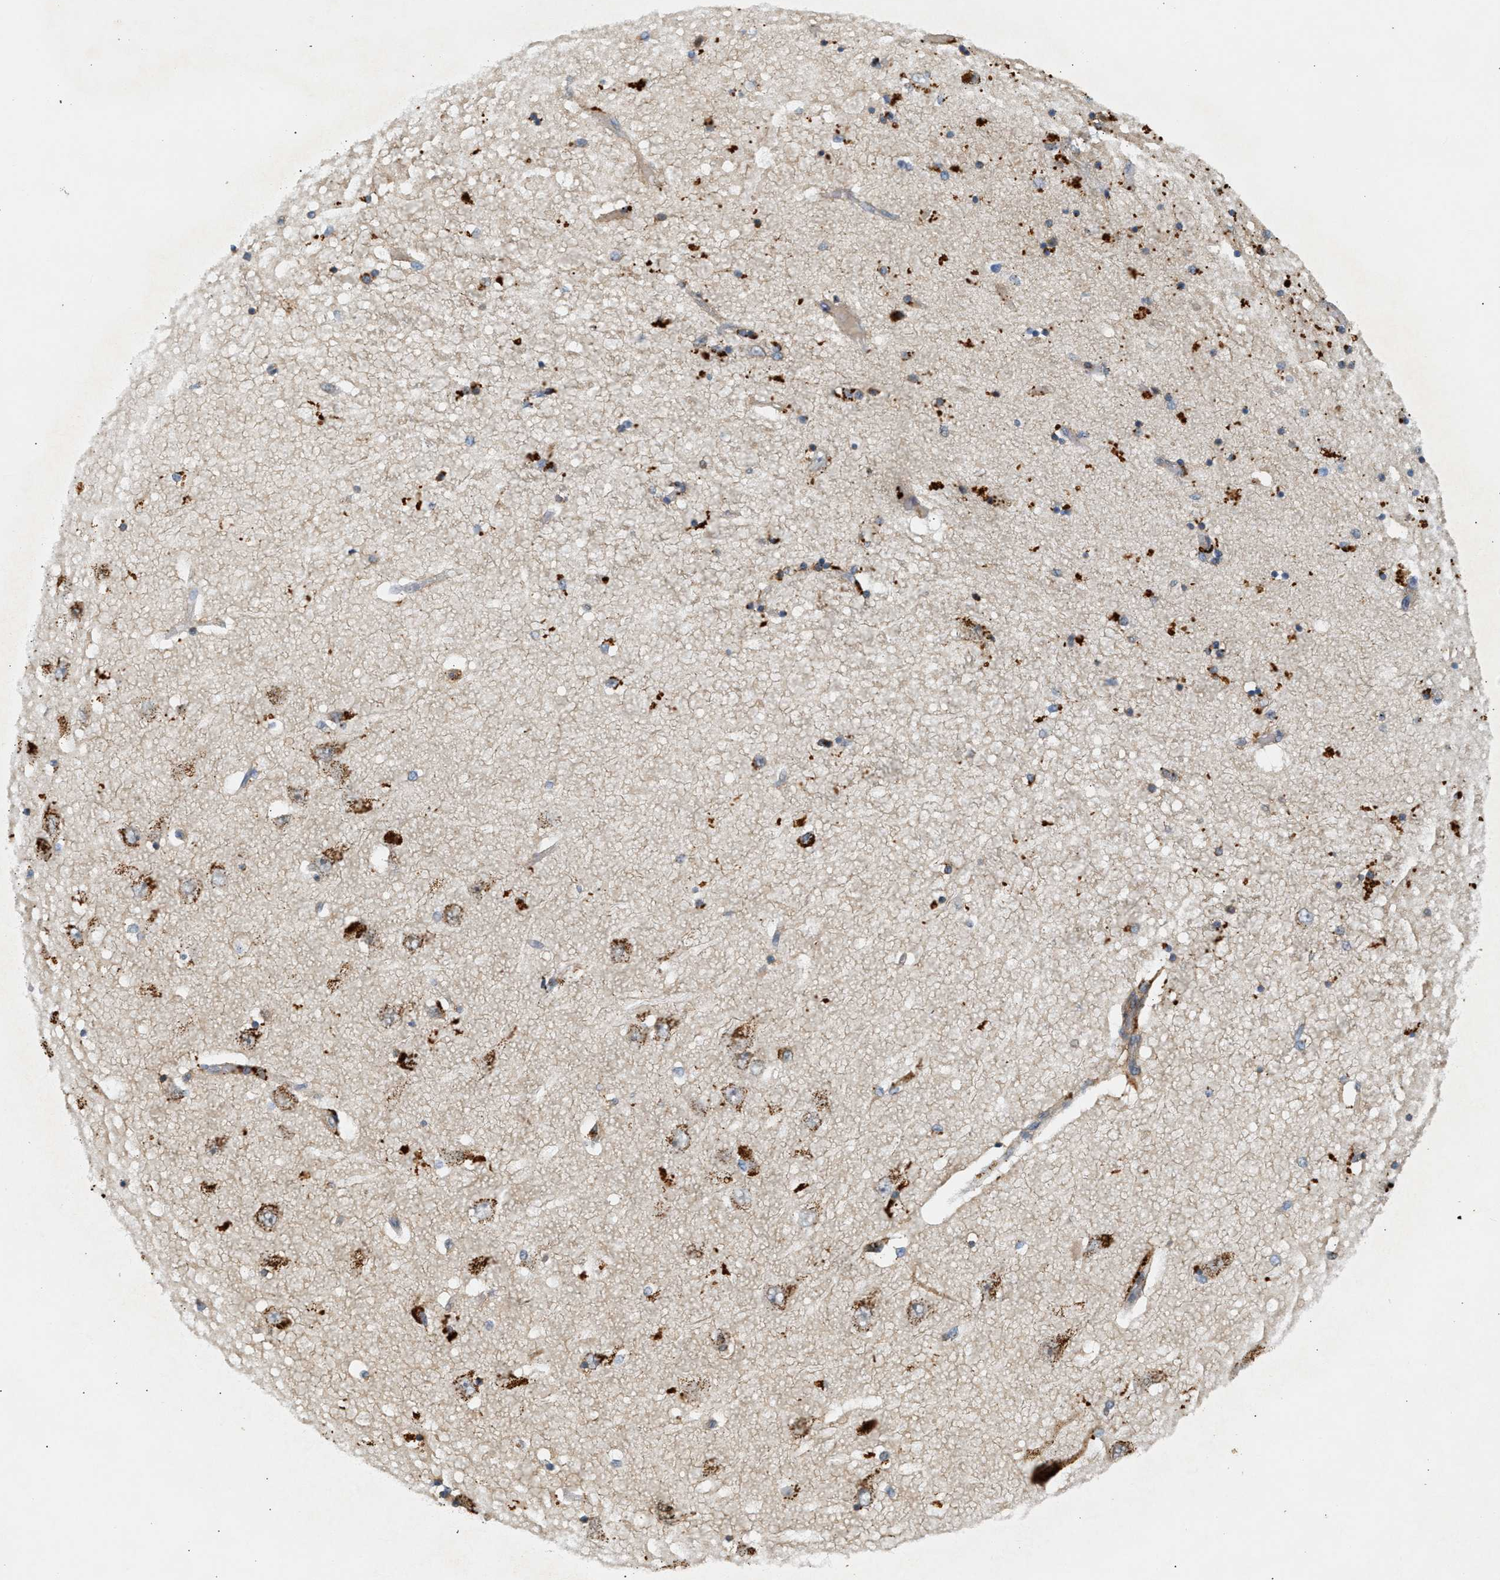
{"staining": {"intensity": "moderate", "quantity": "<25%", "location": "cytoplasmic/membranous"}, "tissue": "hippocampus", "cell_type": "Glial cells", "image_type": "normal", "snomed": [{"axis": "morphology", "description": "Normal tissue, NOS"}, {"axis": "topography", "description": "Hippocampus"}], "caption": "Immunohistochemistry (IHC) of benign hippocampus displays low levels of moderate cytoplasmic/membranous expression in approximately <25% of glial cells. The protein is stained brown, and the nuclei are stained in blue (DAB IHC with brightfield microscopy, high magnification).", "gene": "ENTHD1", "patient": {"sex": "female", "age": 54}}